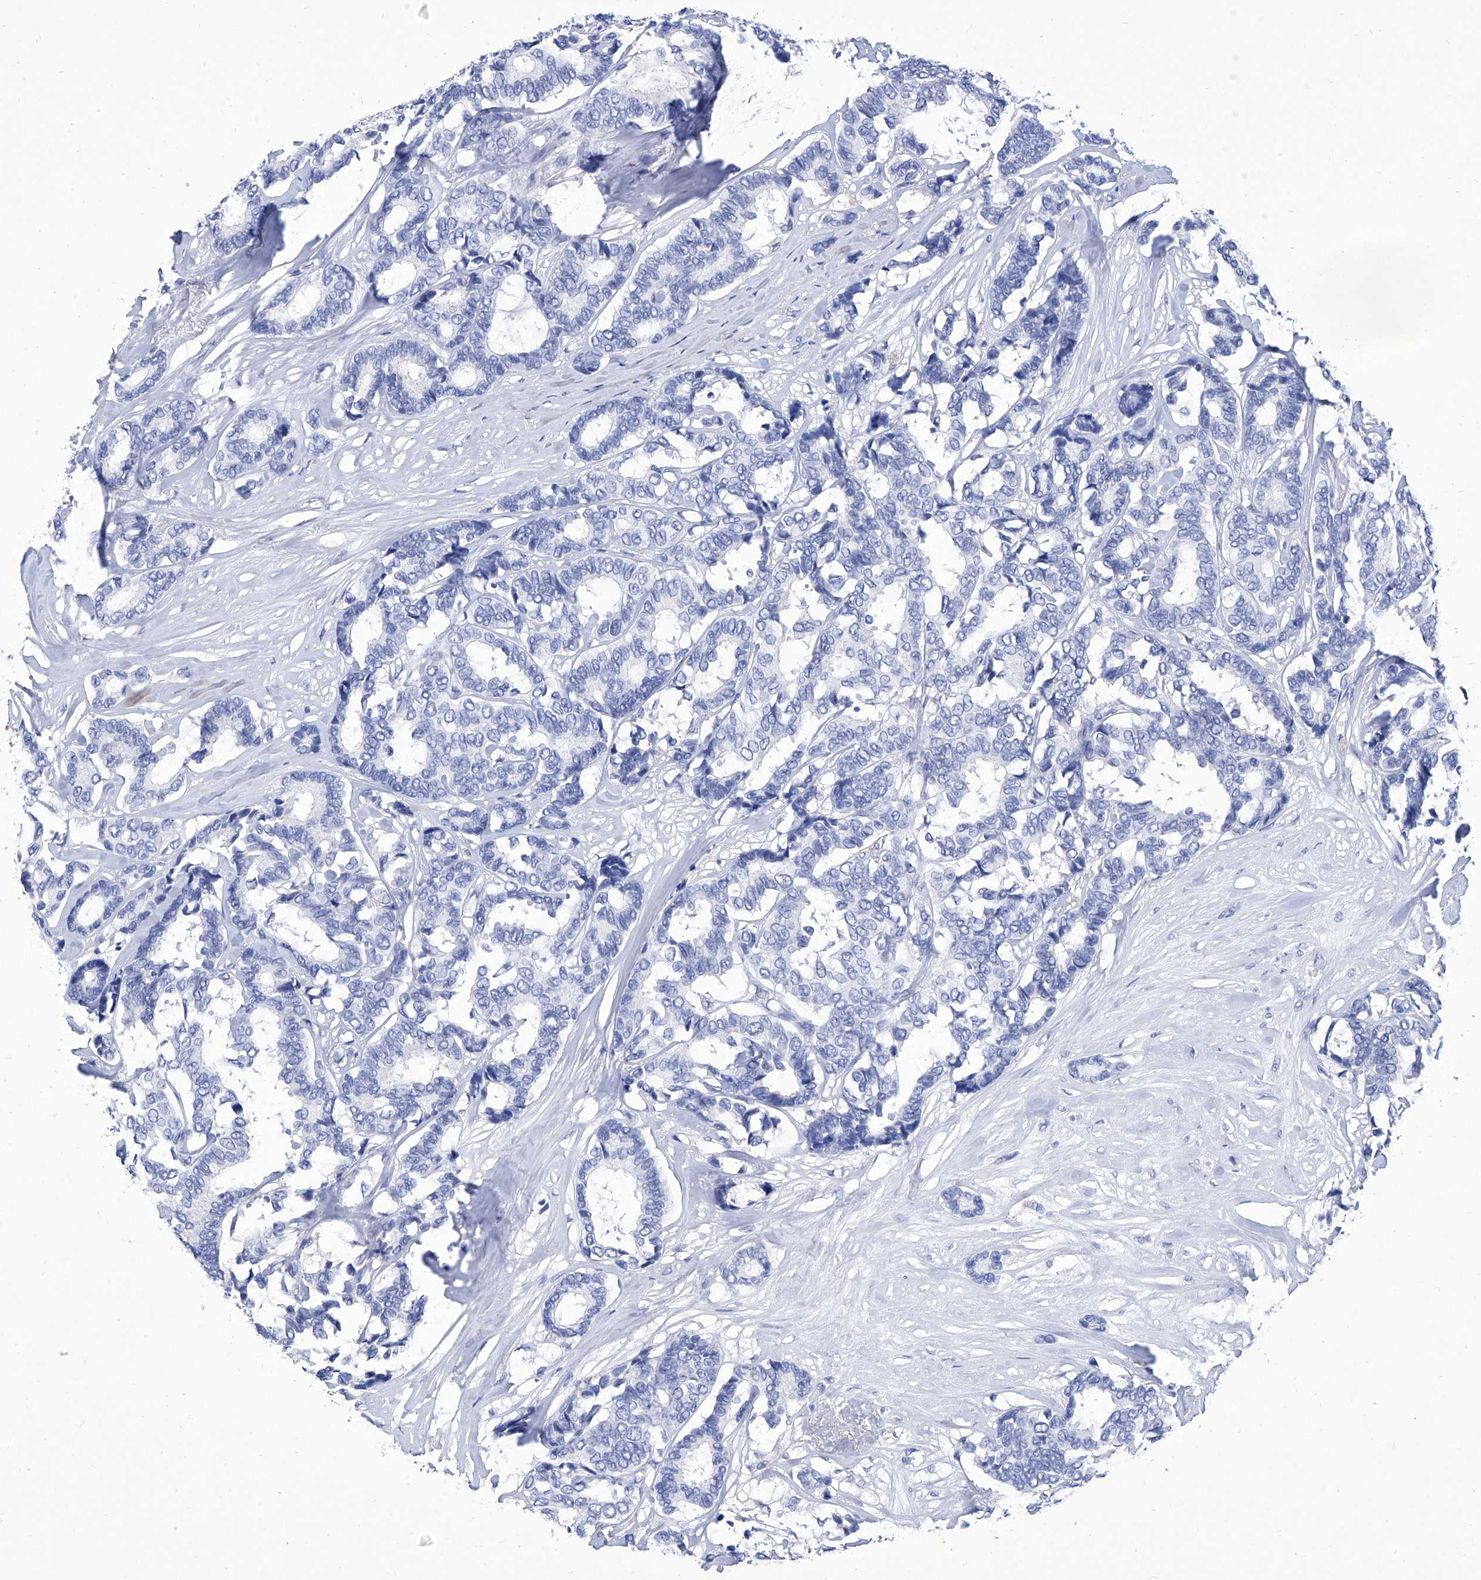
{"staining": {"intensity": "negative", "quantity": "none", "location": "none"}, "tissue": "breast cancer", "cell_type": "Tumor cells", "image_type": "cancer", "snomed": [{"axis": "morphology", "description": "Duct carcinoma"}, {"axis": "topography", "description": "Breast"}], "caption": "IHC micrograph of neoplastic tissue: breast cancer stained with DAB demonstrates no significant protein positivity in tumor cells.", "gene": "IFNL2", "patient": {"sex": "female", "age": 87}}